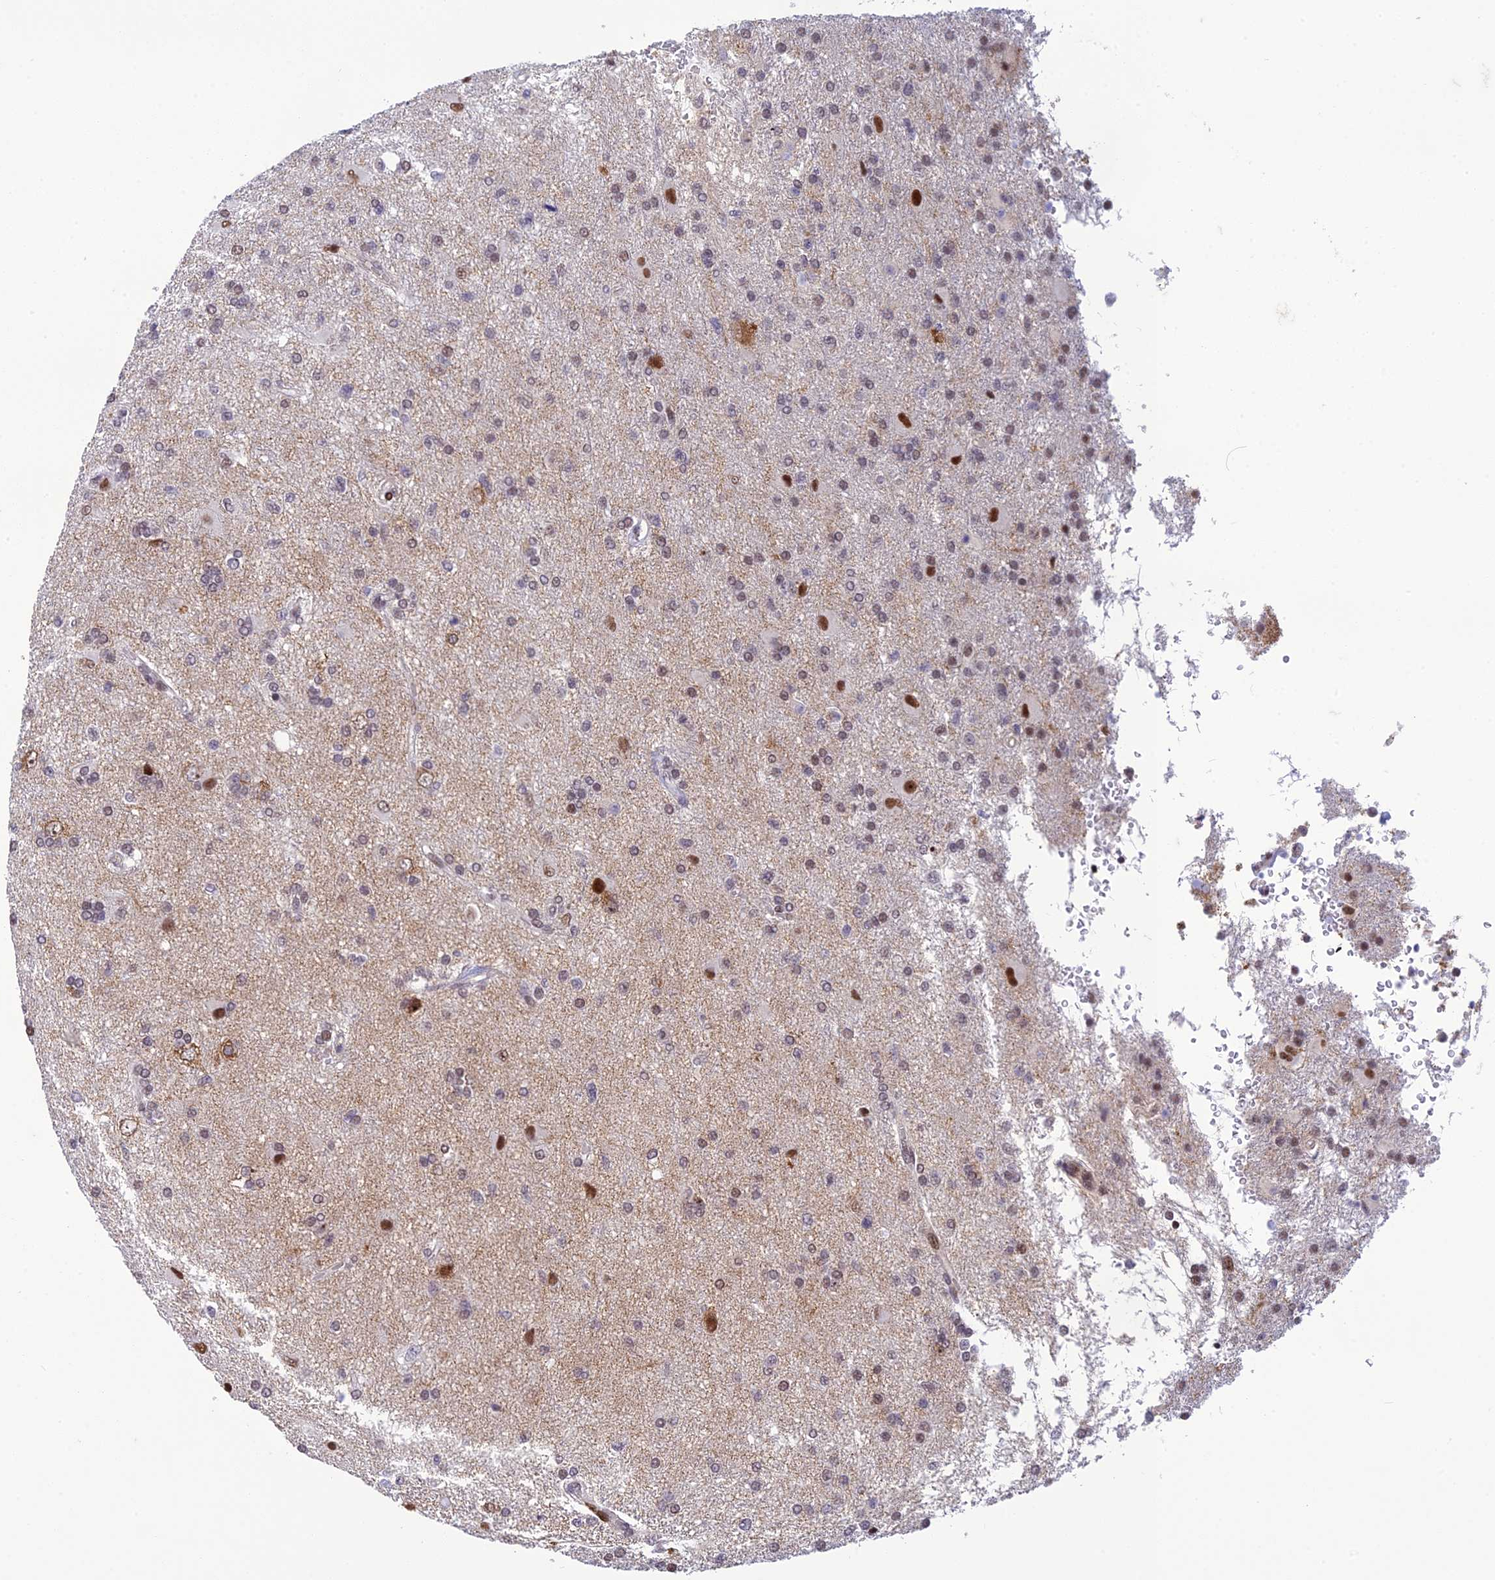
{"staining": {"intensity": "moderate", "quantity": "<25%", "location": "cytoplasmic/membranous,nuclear"}, "tissue": "glioma", "cell_type": "Tumor cells", "image_type": "cancer", "snomed": [{"axis": "morphology", "description": "Glioma, malignant, High grade"}, {"axis": "topography", "description": "Brain"}], "caption": "Glioma stained for a protein exhibits moderate cytoplasmic/membranous and nuclear positivity in tumor cells.", "gene": "RANBP3", "patient": {"sex": "male", "age": 56}}